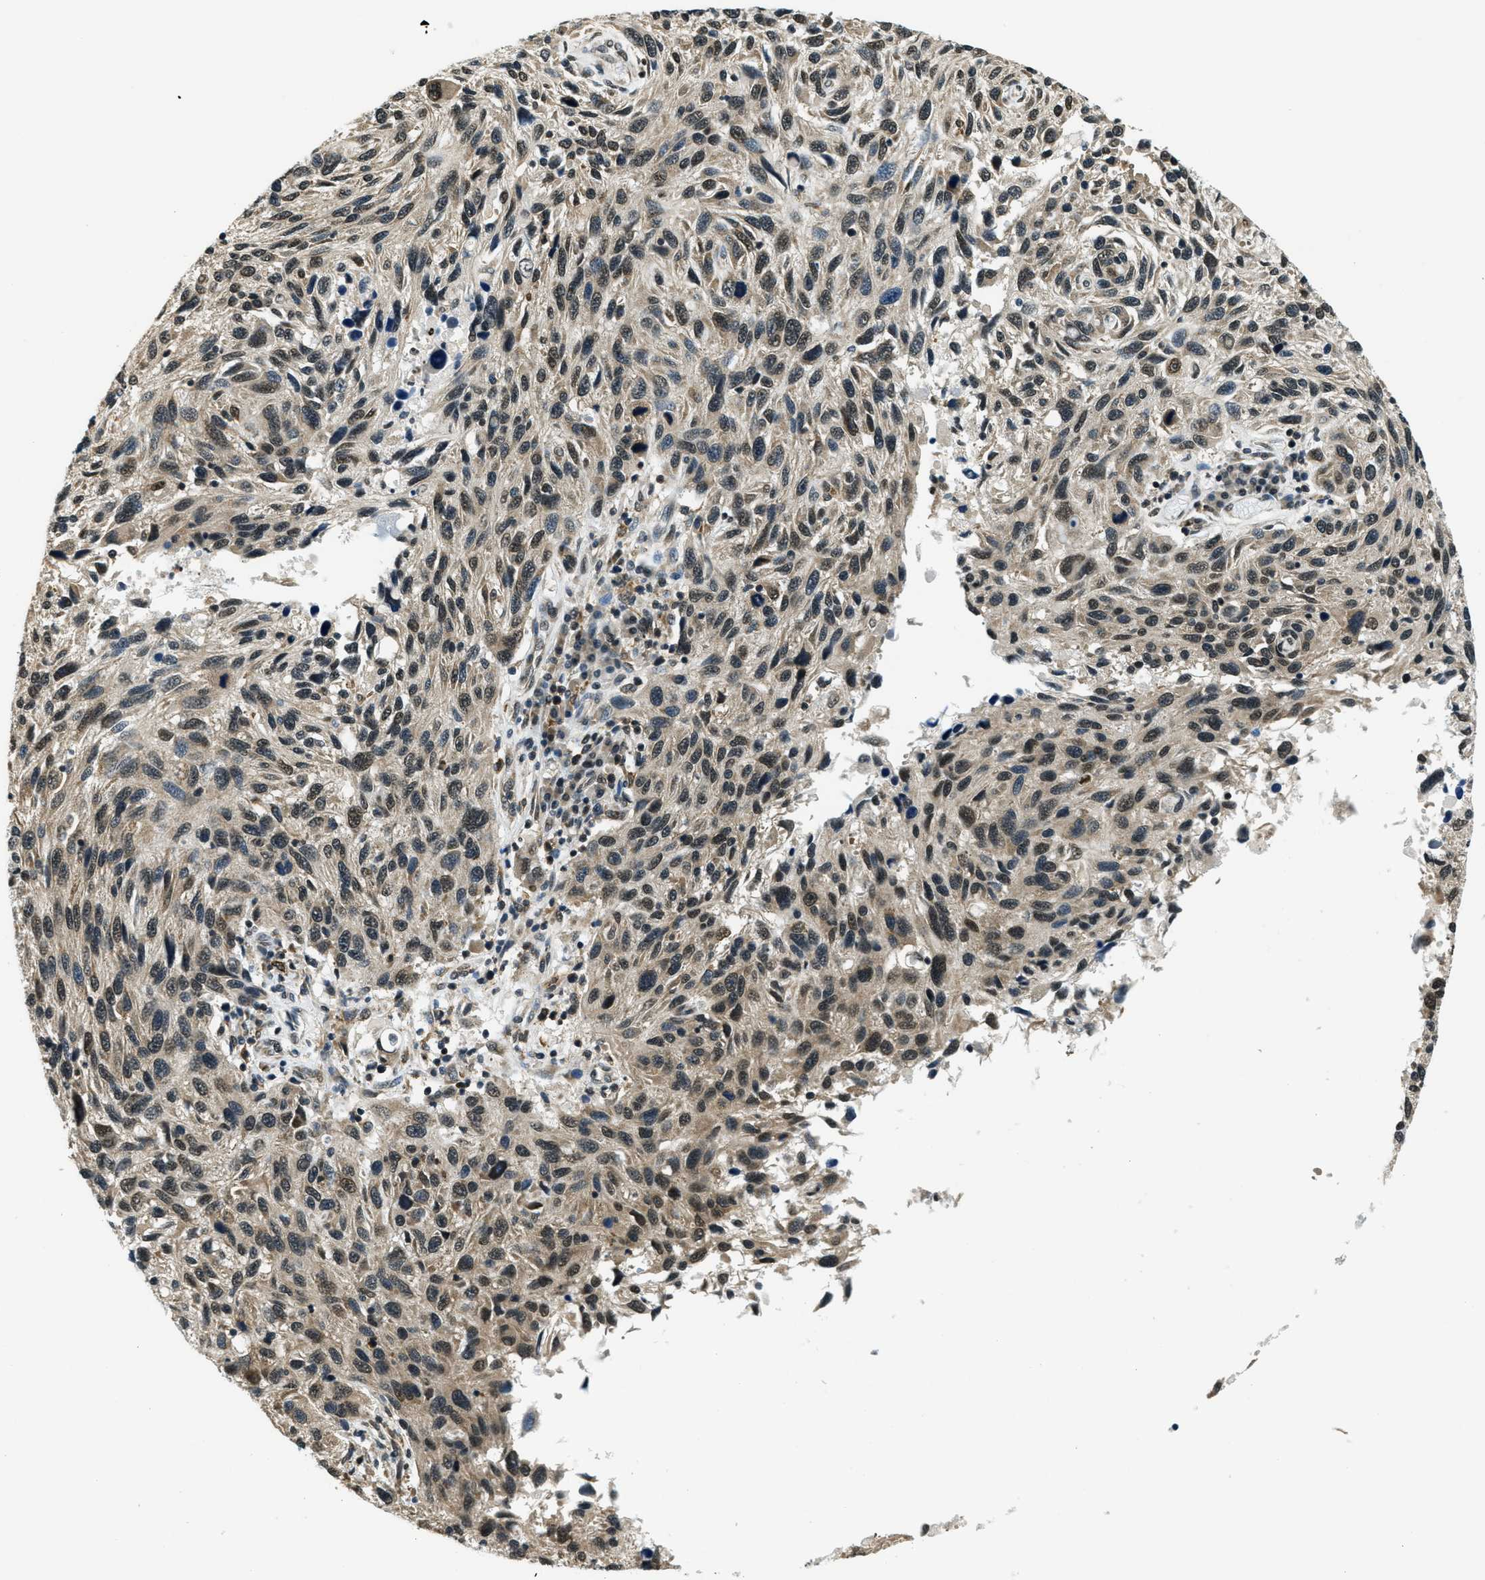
{"staining": {"intensity": "moderate", "quantity": "25%-75%", "location": "nuclear"}, "tissue": "melanoma", "cell_type": "Tumor cells", "image_type": "cancer", "snomed": [{"axis": "morphology", "description": "Malignant melanoma, NOS"}, {"axis": "topography", "description": "Skin"}], "caption": "Malignant melanoma tissue displays moderate nuclear positivity in about 25%-75% of tumor cells", "gene": "RAB11FIP1", "patient": {"sex": "male", "age": 53}}